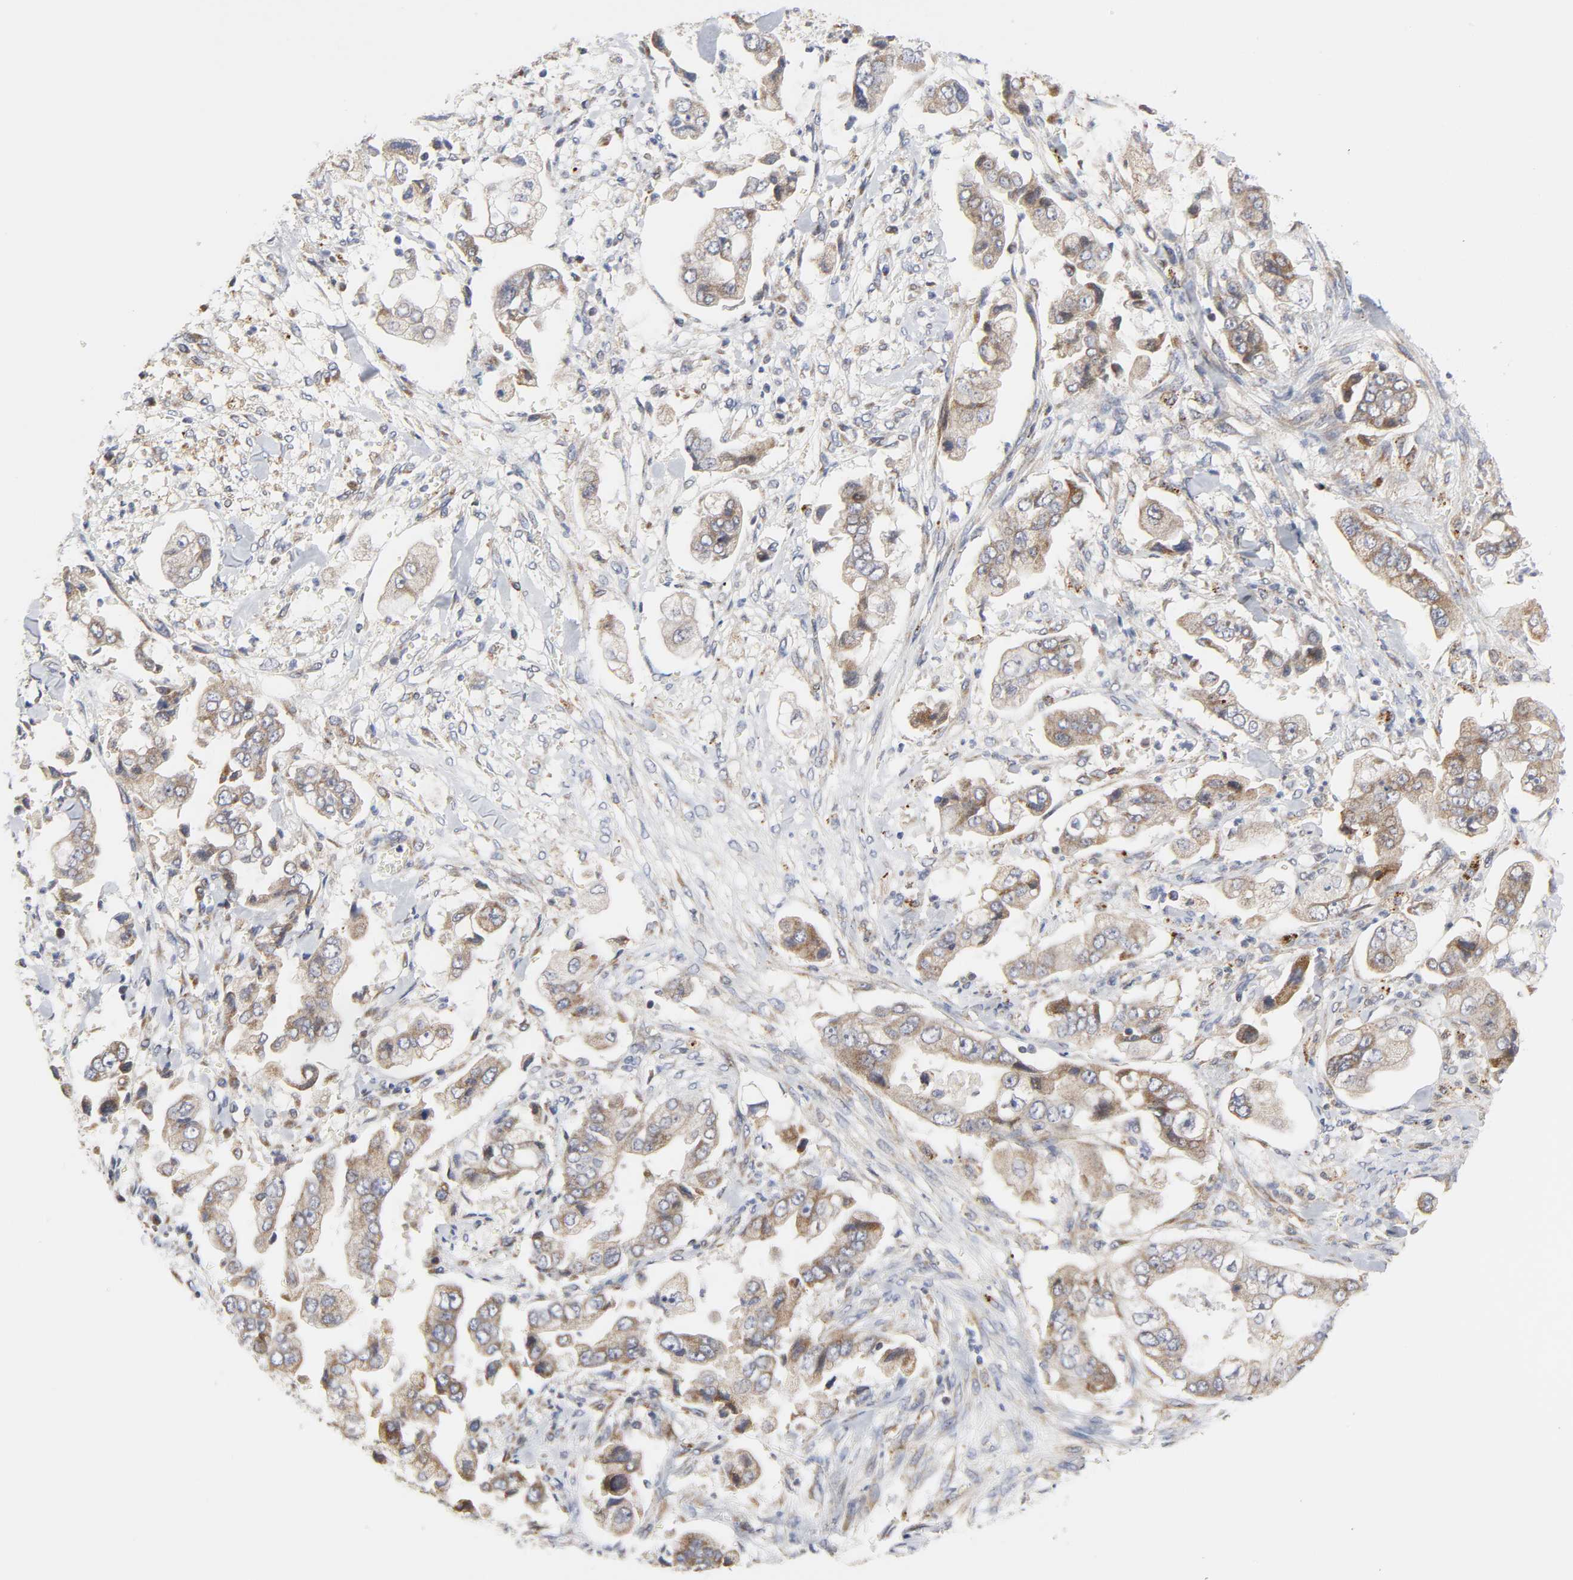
{"staining": {"intensity": "moderate", "quantity": ">75%", "location": "cytoplasmic/membranous"}, "tissue": "stomach cancer", "cell_type": "Tumor cells", "image_type": "cancer", "snomed": [{"axis": "morphology", "description": "Adenocarcinoma, NOS"}, {"axis": "topography", "description": "Stomach"}], "caption": "Protein positivity by IHC shows moderate cytoplasmic/membranous positivity in about >75% of tumor cells in adenocarcinoma (stomach).", "gene": "BAX", "patient": {"sex": "male", "age": 62}}